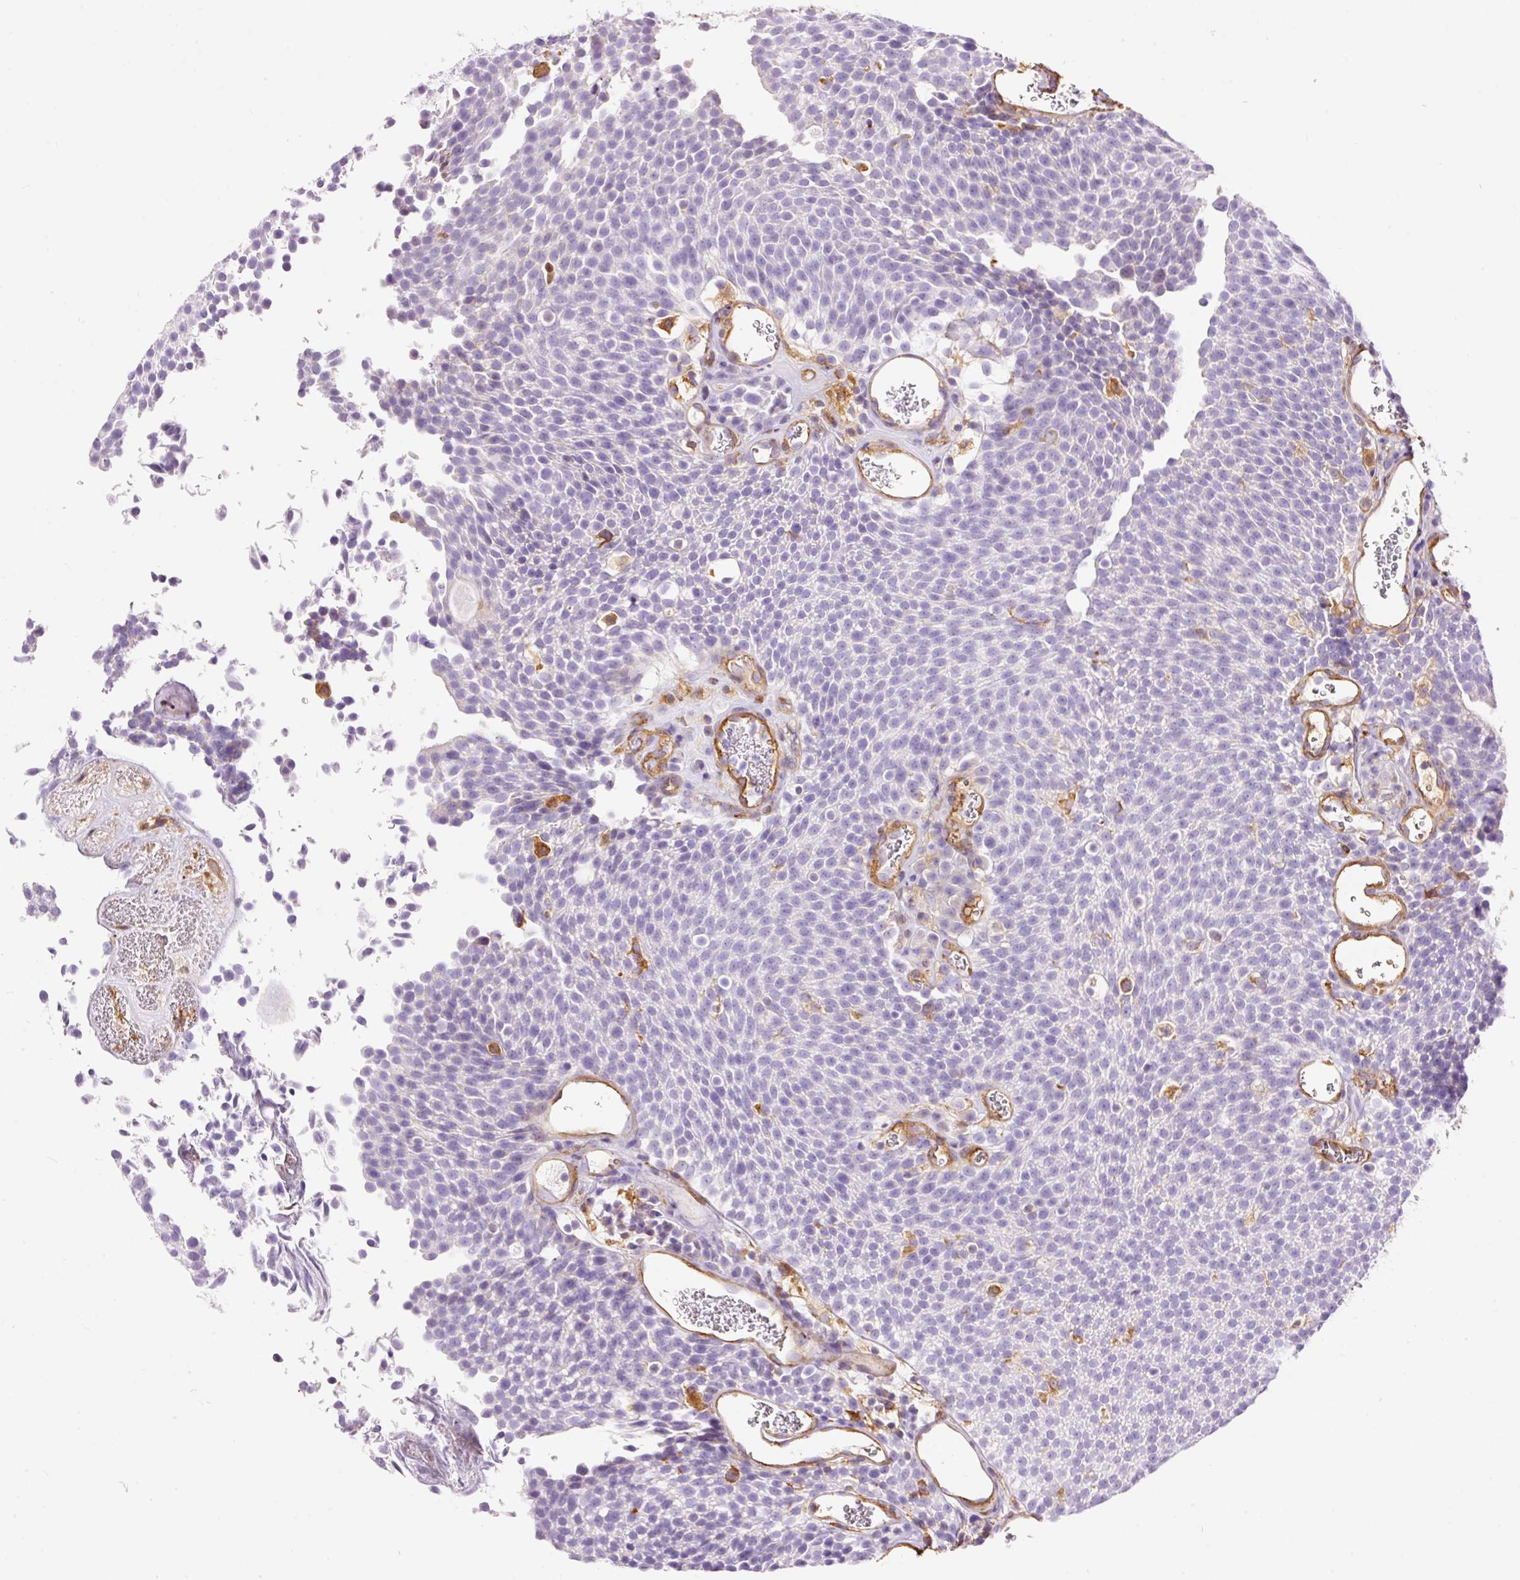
{"staining": {"intensity": "negative", "quantity": "none", "location": "none"}, "tissue": "urothelial cancer", "cell_type": "Tumor cells", "image_type": "cancer", "snomed": [{"axis": "morphology", "description": "Urothelial carcinoma, Low grade"}, {"axis": "topography", "description": "Urinary bladder"}], "caption": "This is an immunohistochemistry image of human urothelial carcinoma (low-grade). There is no staining in tumor cells.", "gene": "IL10RB", "patient": {"sex": "female", "age": 79}}